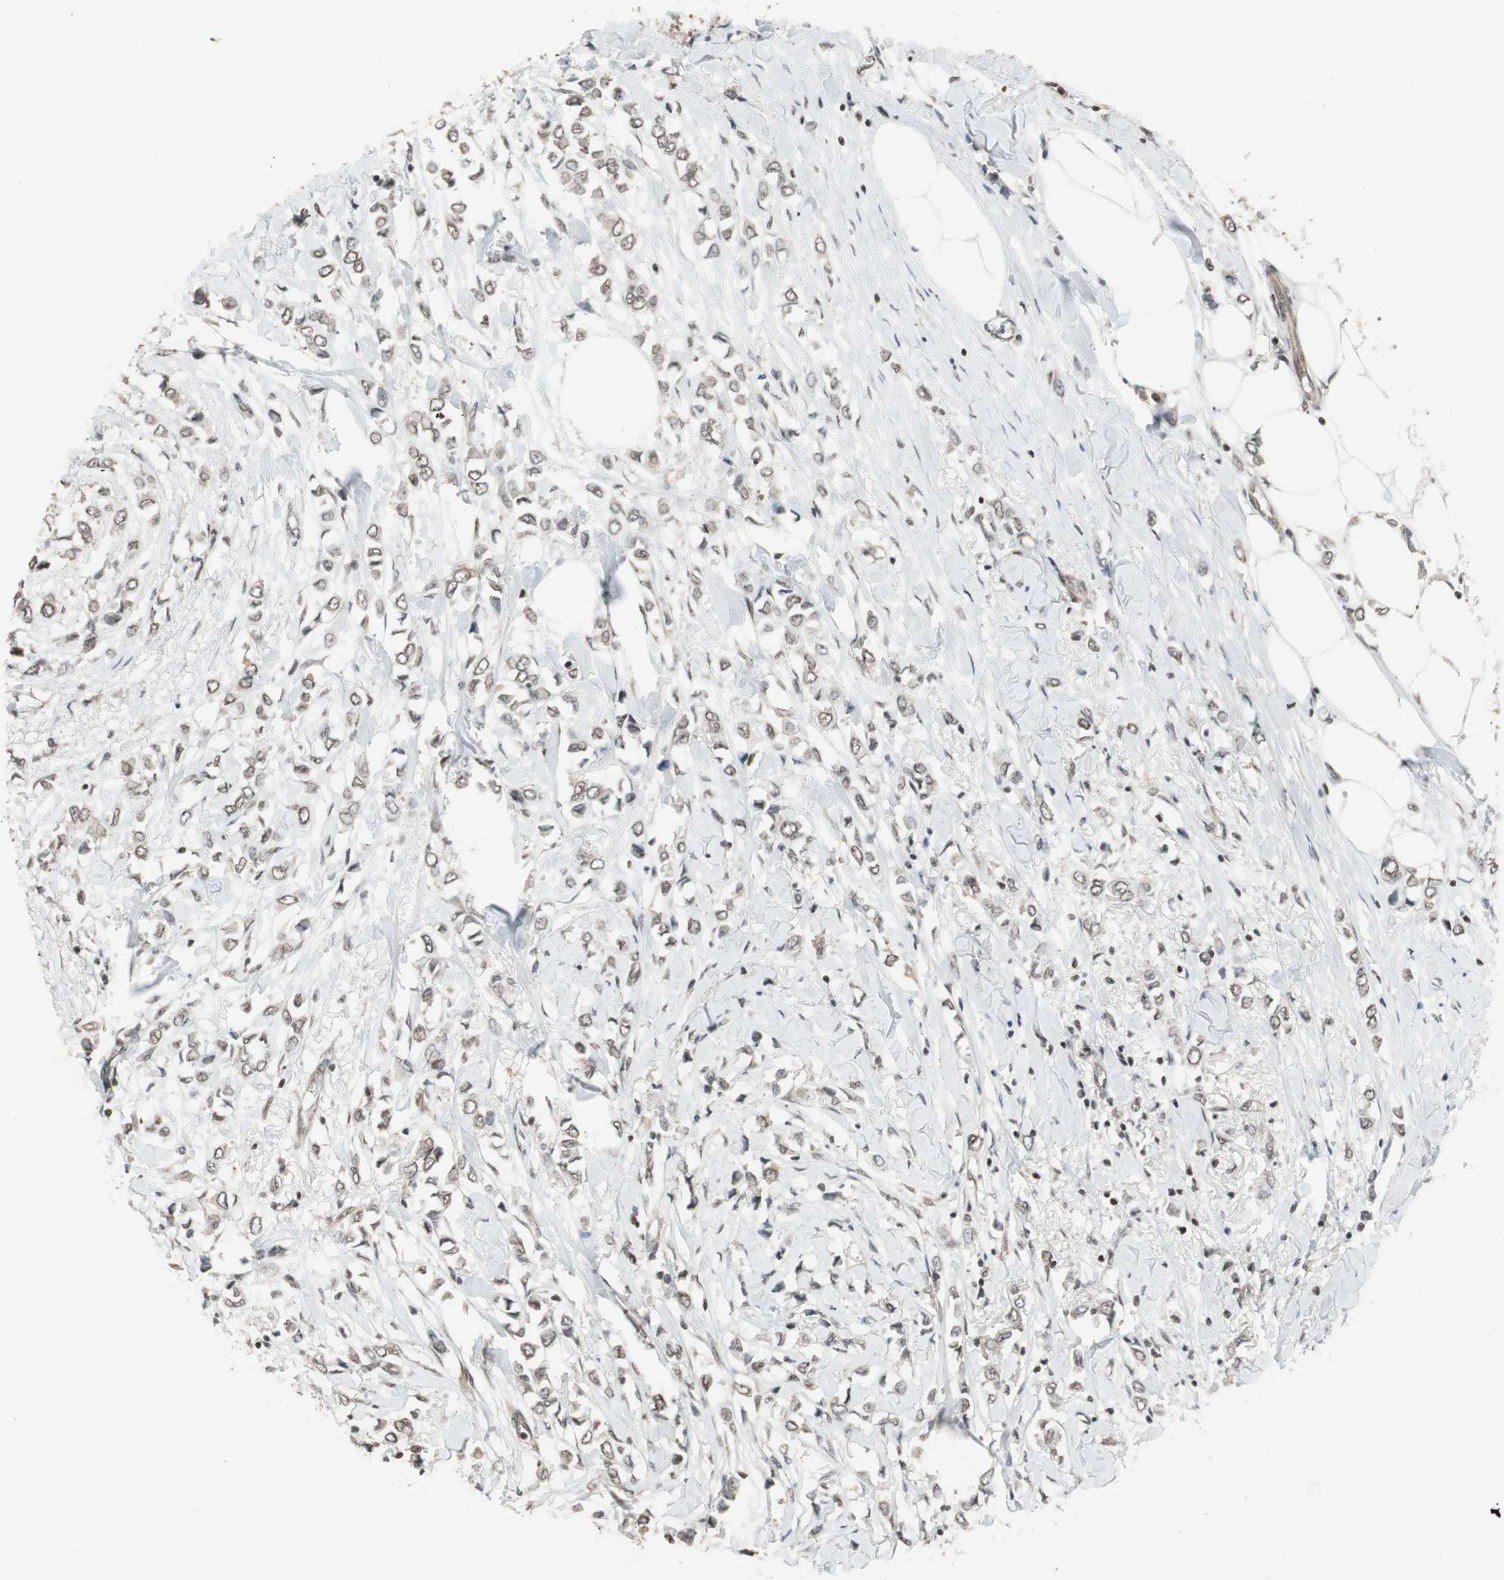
{"staining": {"intensity": "weak", "quantity": "25%-75%", "location": "nuclear"}, "tissue": "breast cancer", "cell_type": "Tumor cells", "image_type": "cancer", "snomed": [{"axis": "morphology", "description": "Lobular carcinoma"}, {"axis": "topography", "description": "Breast"}], "caption": "Protein expression analysis of breast cancer reveals weak nuclear expression in approximately 25%-75% of tumor cells.", "gene": "DRAP1", "patient": {"sex": "female", "age": 51}}